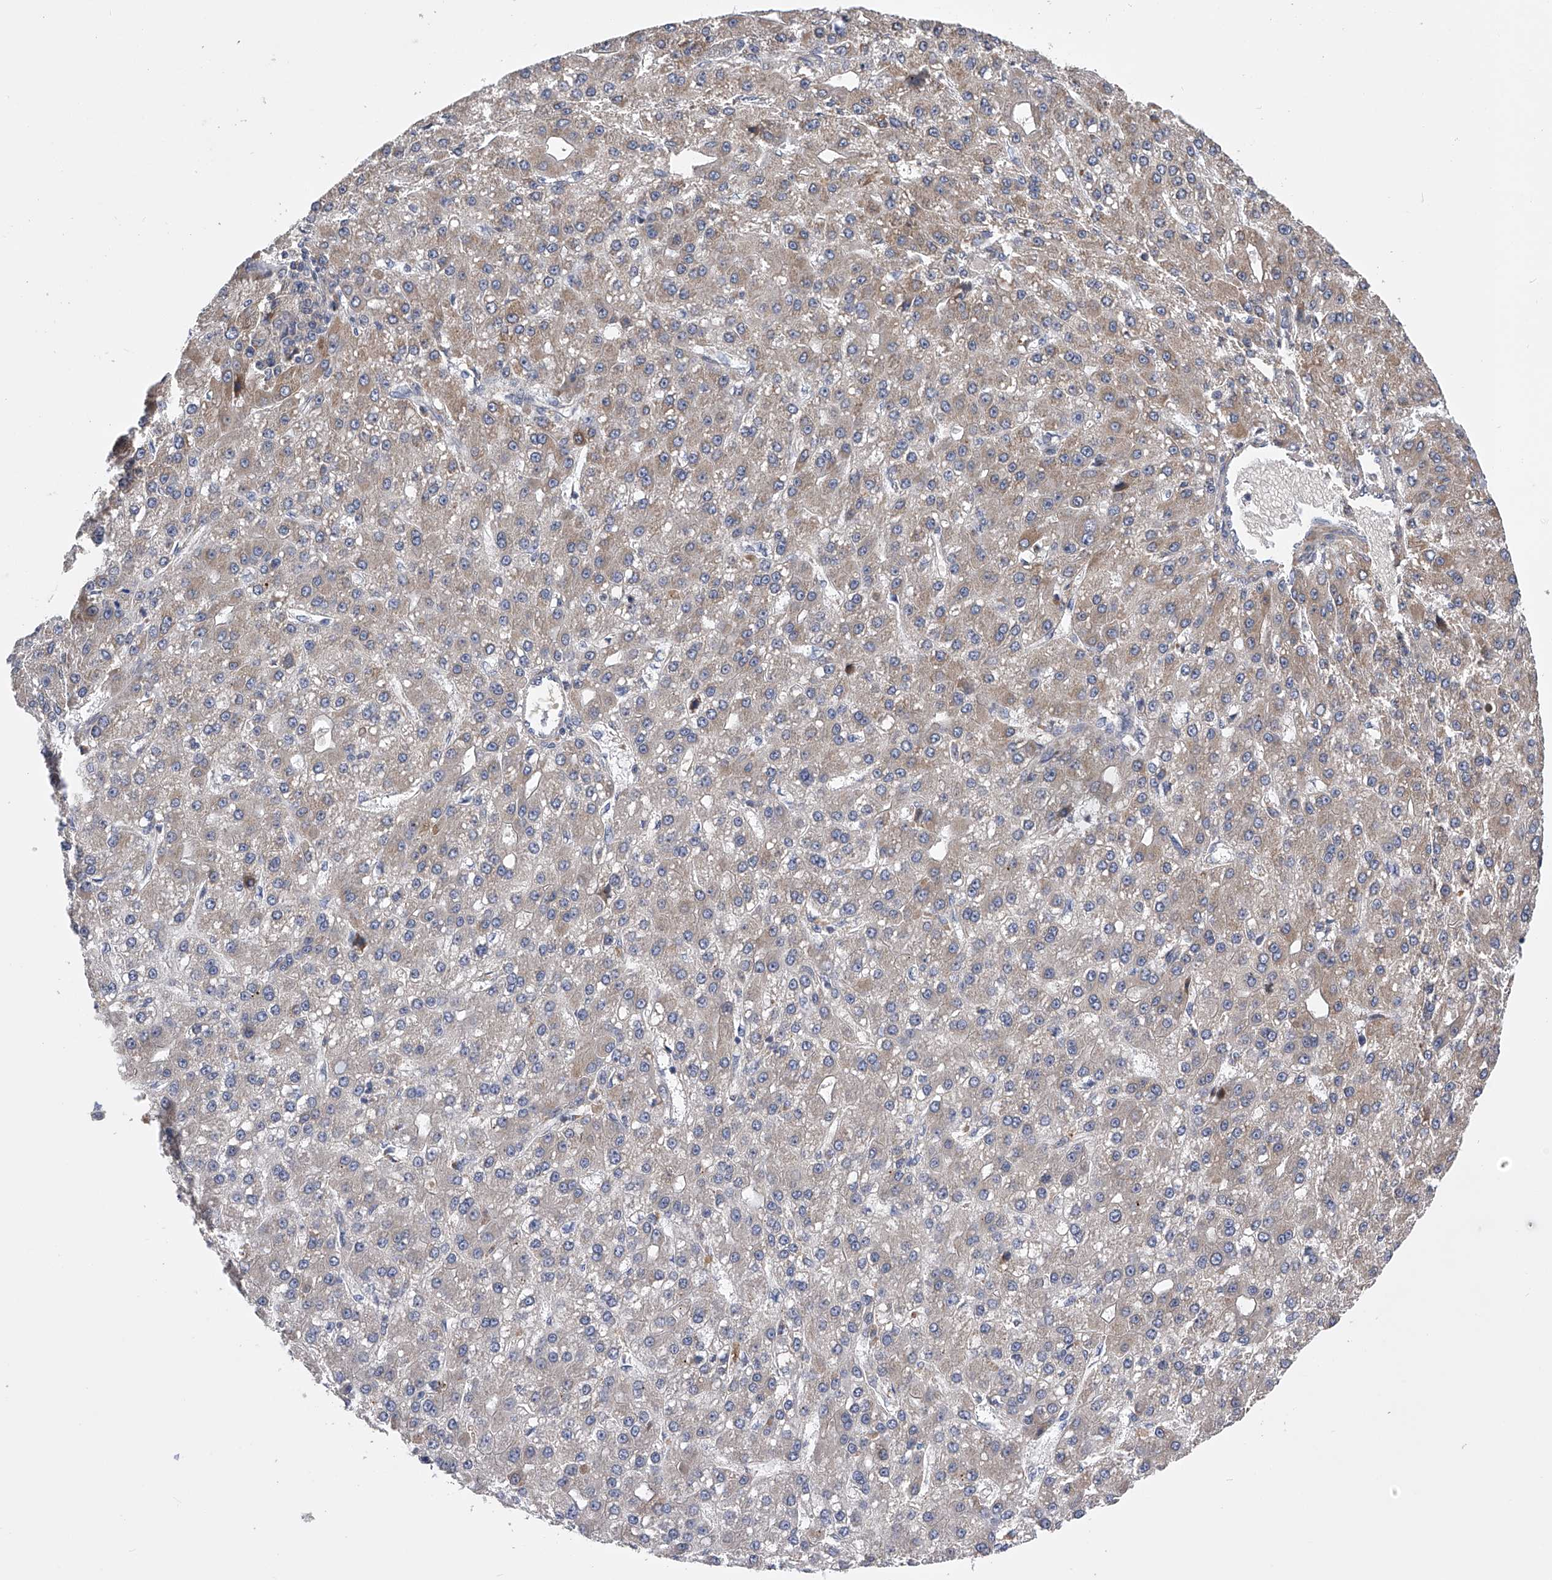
{"staining": {"intensity": "weak", "quantity": "<25%", "location": "cytoplasmic/membranous"}, "tissue": "liver cancer", "cell_type": "Tumor cells", "image_type": "cancer", "snomed": [{"axis": "morphology", "description": "Carcinoma, Hepatocellular, NOS"}, {"axis": "topography", "description": "Liver"}], "caption": "Liver cancer stained for a protein using immunohistochemistry (IHC) reveals no expression tumor cells.", "gene": "SPOCK1", "patient": {"sex": "male", "age": 67}}